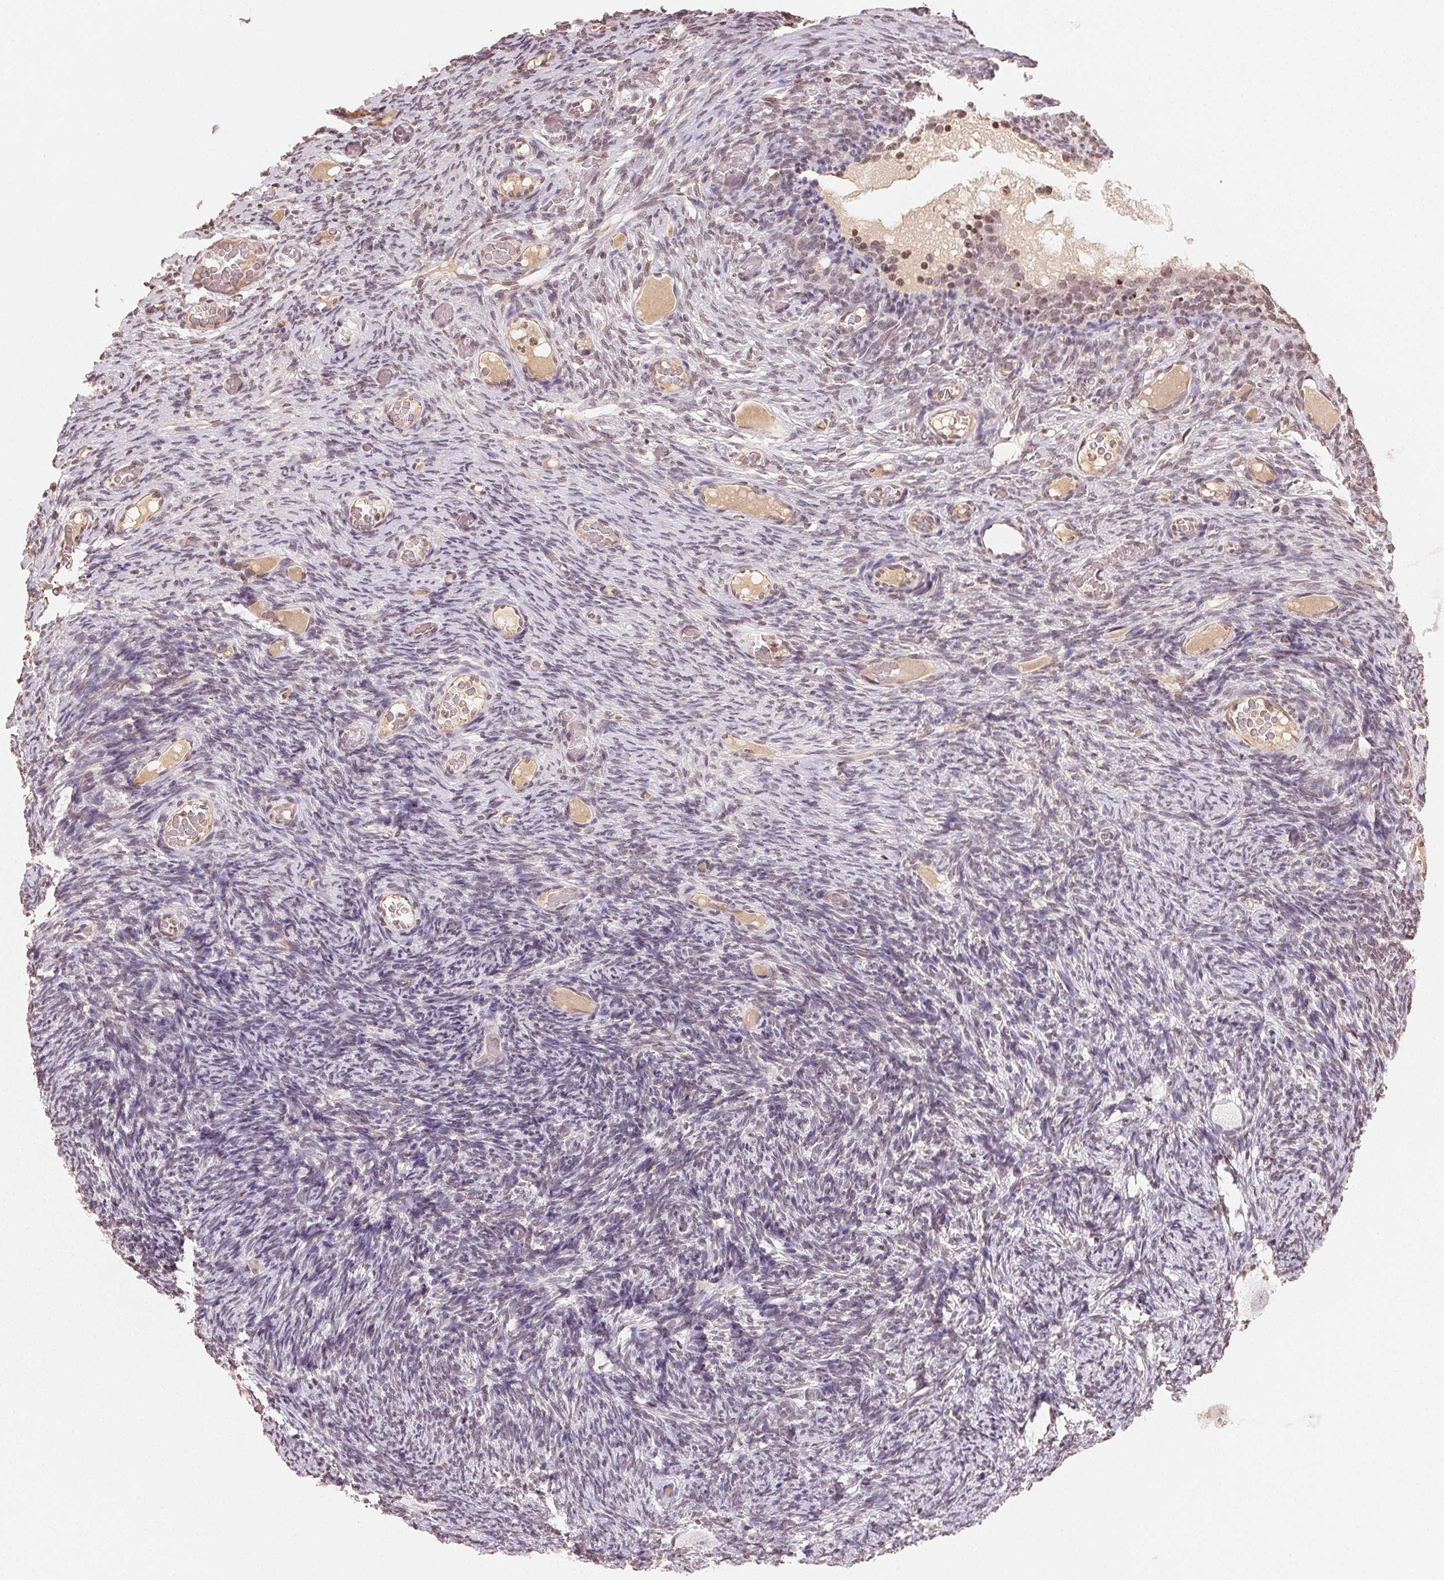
{"staining": {"intensity": "negative", "quantity": "none", "location": "none"}, "tissue": "ovary", "cell_type": "Follicle cells", "image_type": "normal", "snomed": [{"axis": "morphology", "description": "Normal tissue, NOS"}, {"axis": "topography", "description": "Ovary"}], "caption": "The image shows no staining of follicle cells in unremarkable ovary.", "gene": "TBP", "patient": {"sex": "female", "age": 34}}